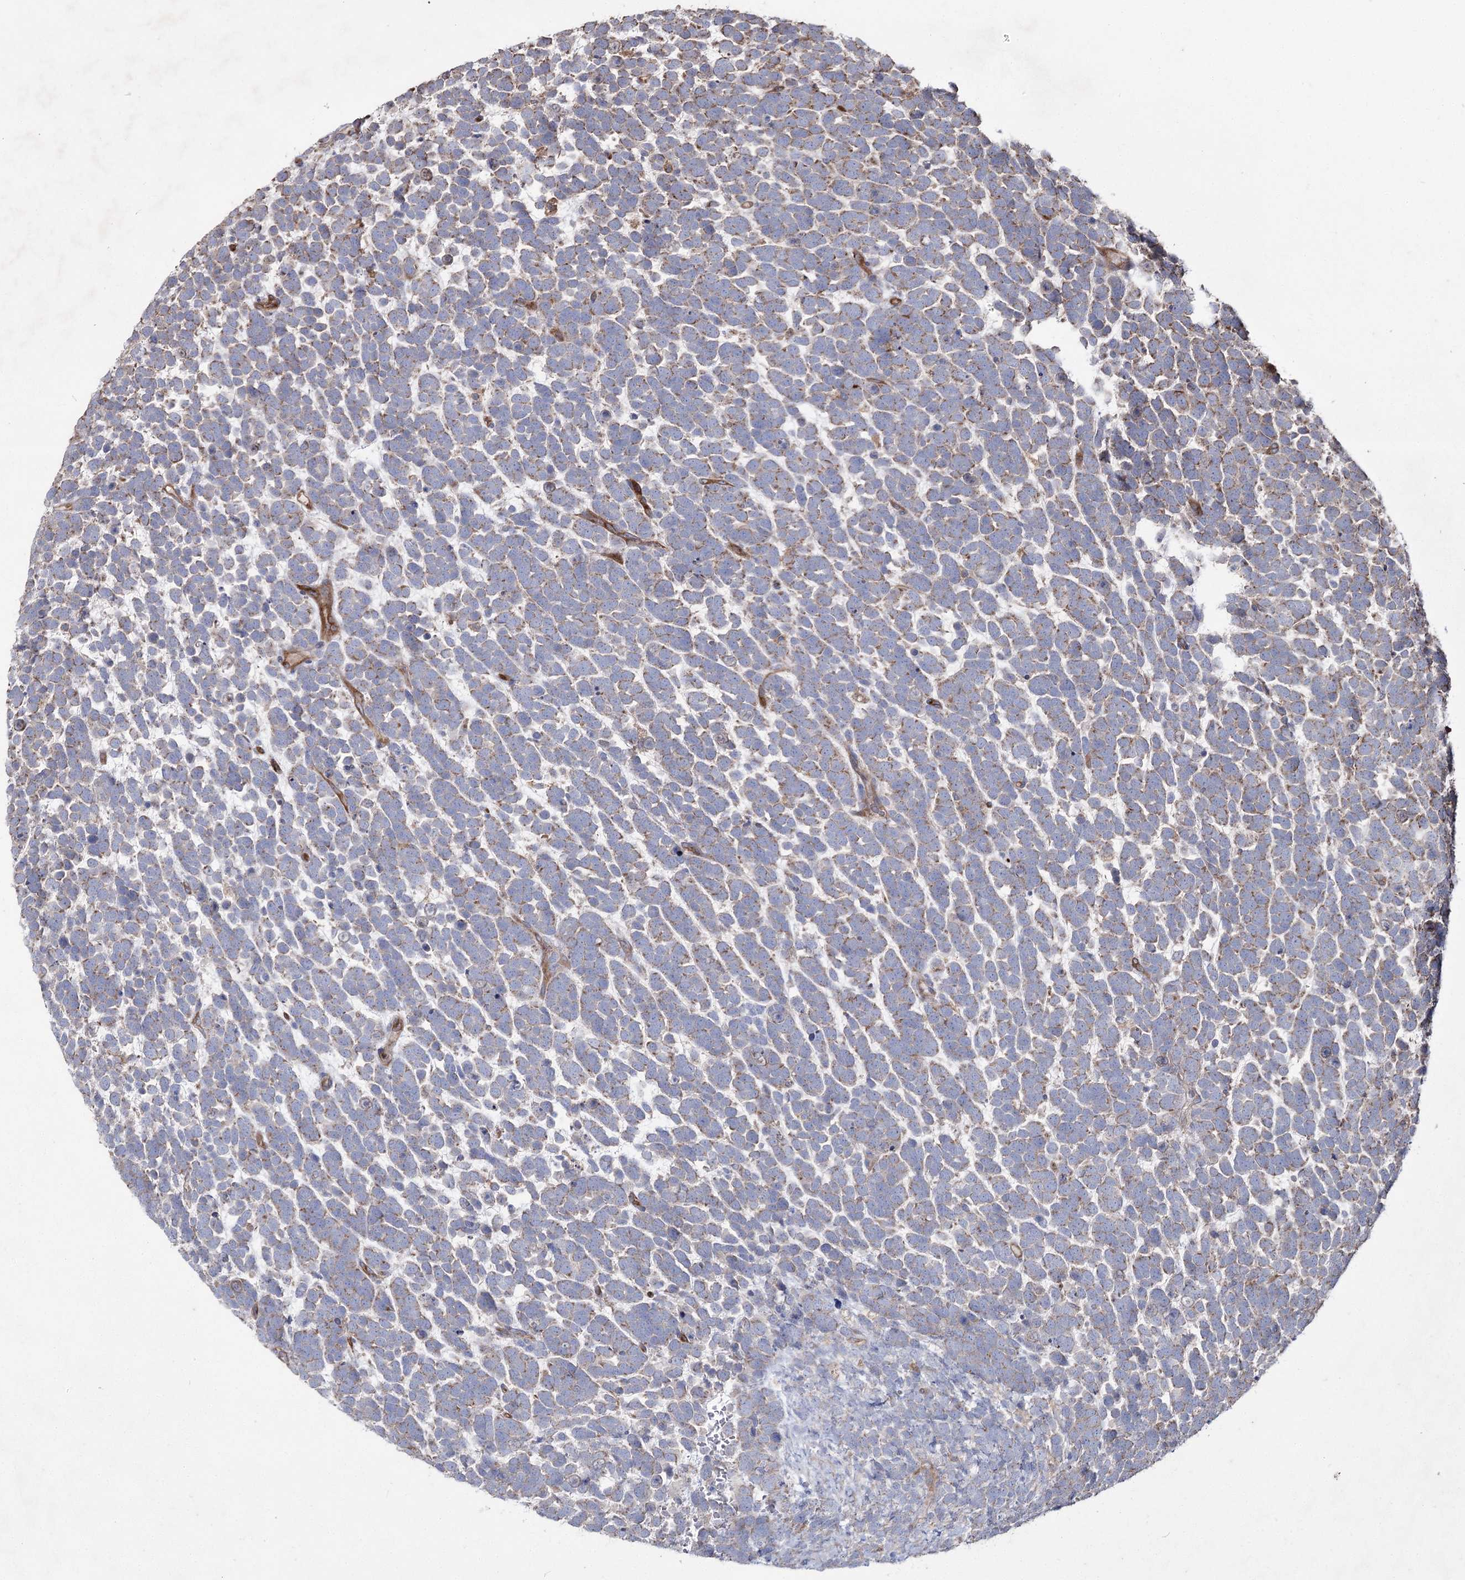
{"staining": {"intensity": "weak", "quantity": "<25%", "location": "cytoplasmic/membranous"}, "tissue": "urothelial cancer", "cell_type": "Tumor cells", "image_type": "cancer", "snomed": [{"axis": "morphology", "description": "Urothelial carcinoma, High grade"}, {"axis": "topography", "description": "Urinary bladder"}], "caption": "Urothelial carcinoma (high-grade) was stained to show a protein in brown. There is no significant positivity in tumor cells.", "gene": "SH3TC1", "patient": {"sex": "female", "age": 82}}